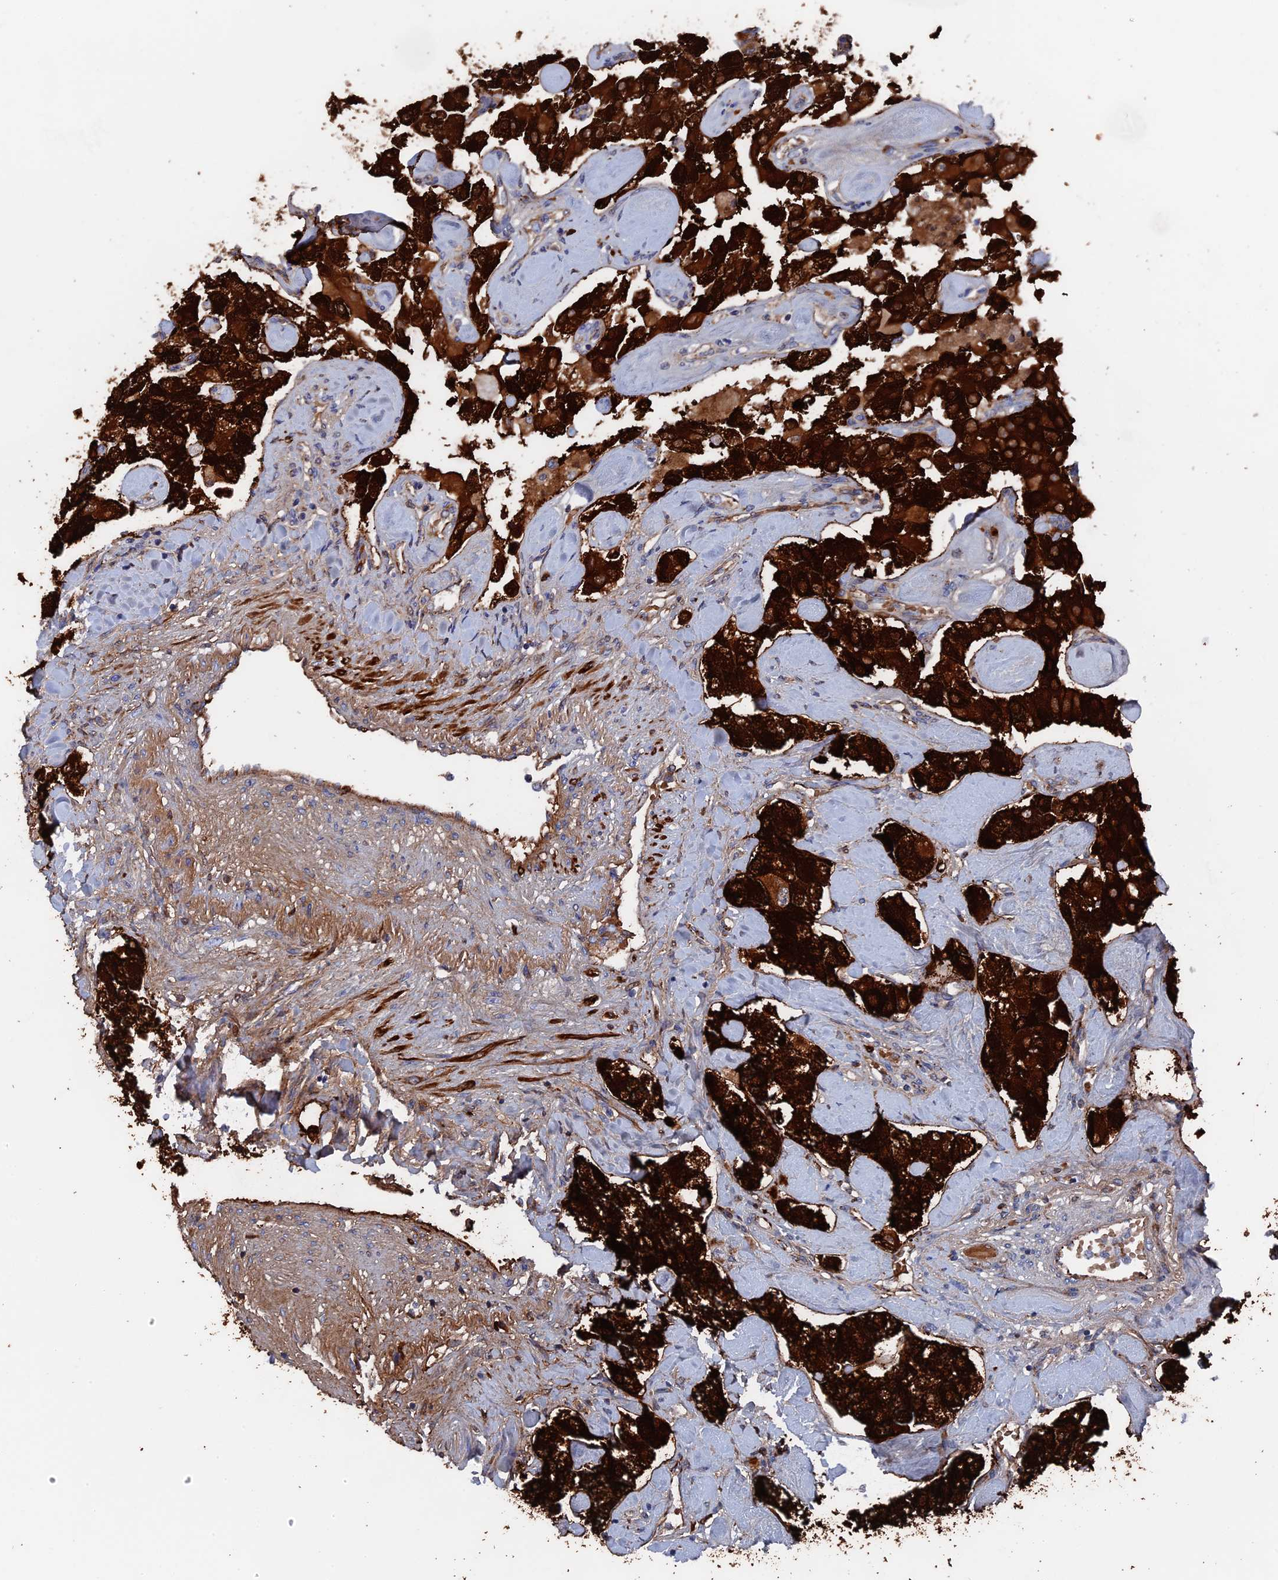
{"staining": {"intensity": "strong", "quantity": ">75%", "location": "cytoplasmic/membranous"}, "tissue": "carcinoid", "cell_type": "Tumor cells", "image_type": "cancer", "snomed": [{"axis": "morphology", "description": "Carcinoid, malignant, NOS"}, {"axis": "topography", "description": "Pancreas"}], "caption": "Immunohistochemical staining of malignant carcinoid shows high levels of strong cytoplasmic/membranous protein staining in about >75% of tumor cells. The staining was performed using DAB (3,3'-diaminobenzidine) to visualize the protein expression in brown, while the nuclei were stained in blue with hematoxylin (Magnification: 20x).", "gene": "SMG9", "patient": {"sex": "male", "age": 41}}